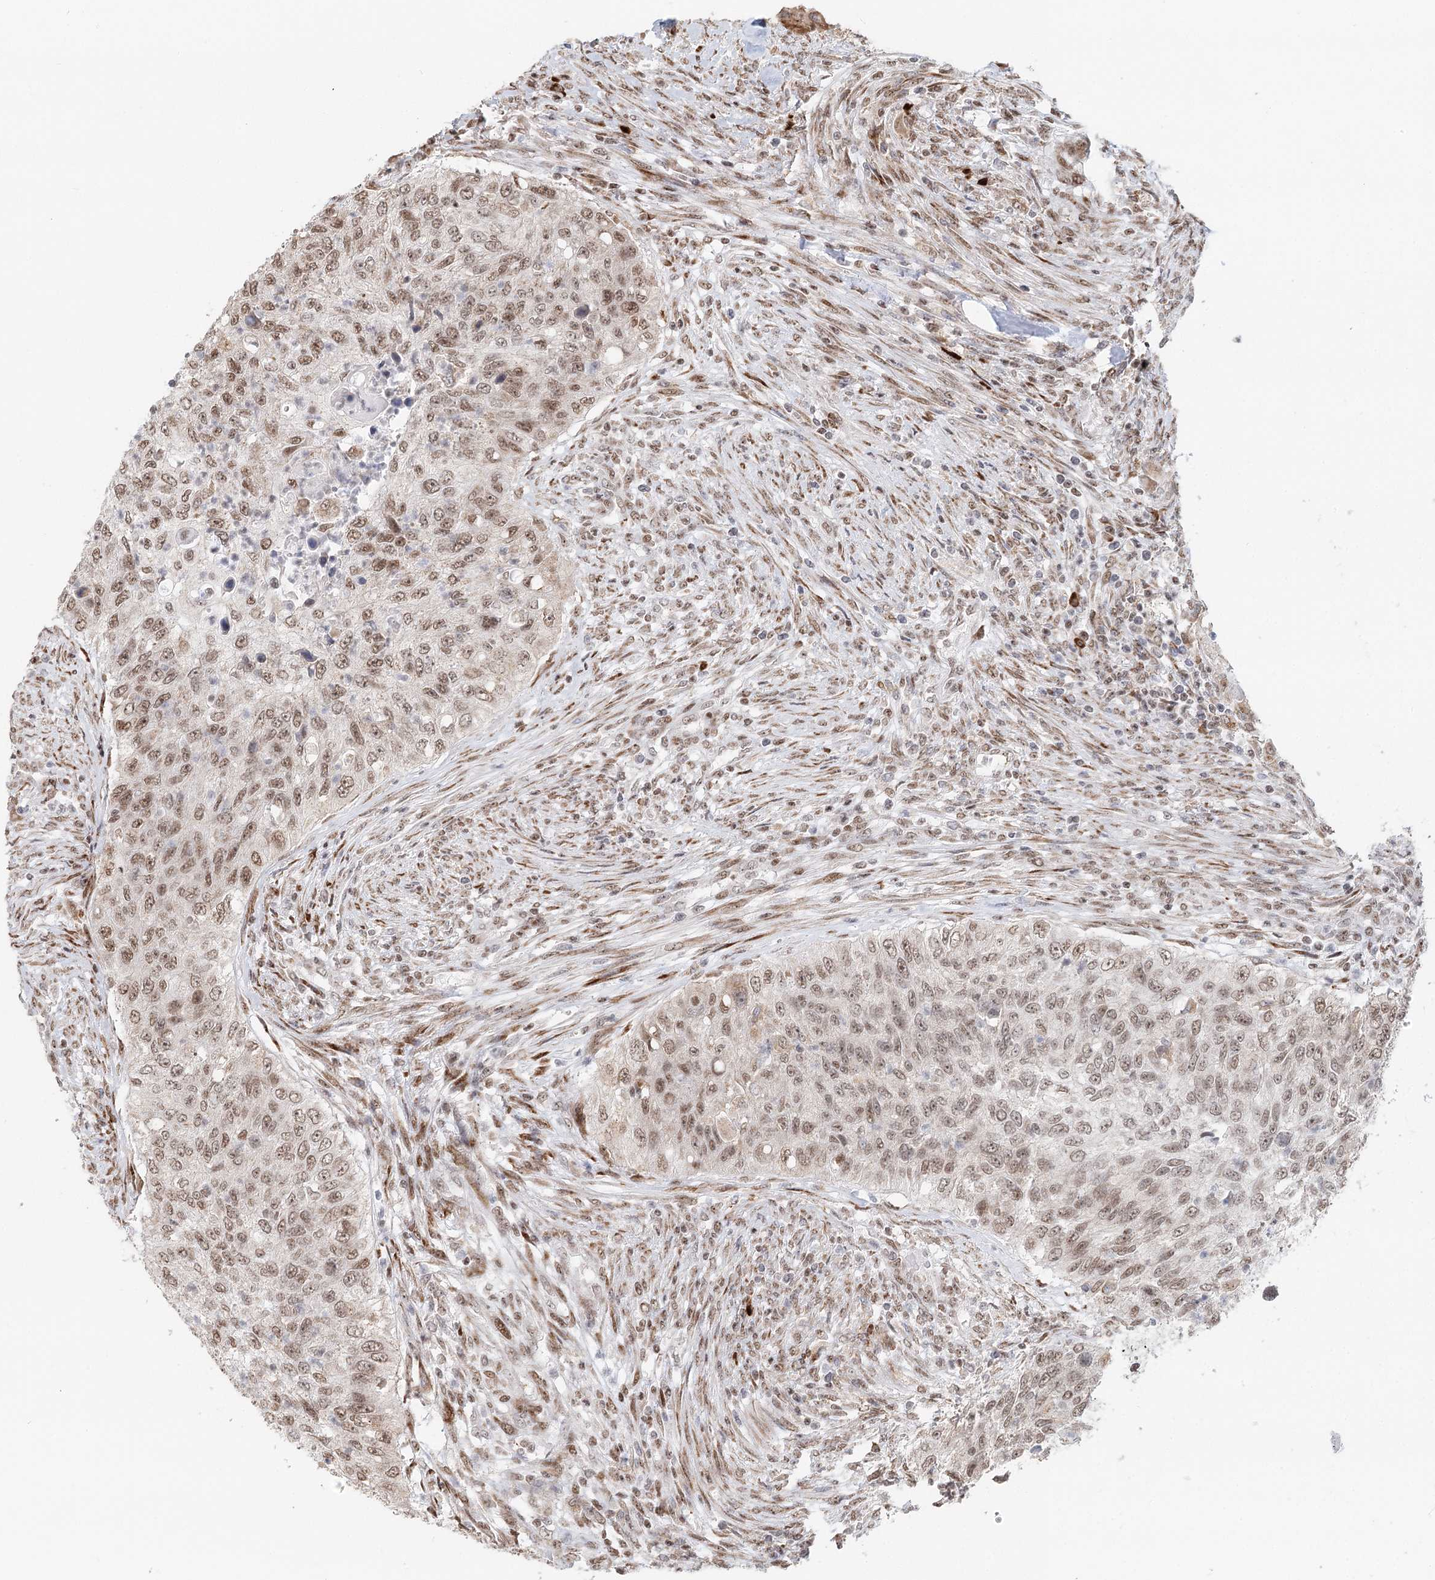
{"staining": {"intensity": "moderate", "quantity": ">75%", "location": "nuclear"}, "tissue": "urothelial cancer", "cell_type": "Tumor cells", "image_type": "cancer", "snomed": [{"axis": "morphology", "description": "Urothelial carcinoma, High grade"}, {"axis": "topography", "description": "Urinary bladder"}], "caption": "The photomicrograph shows staining of urothelial carcinoma (high-grade), revealing moderate nuclear protein expression (brown color) within tumor cells.", "gene": "BNIP5", "patient": {"sex": "female", "age": 60}}